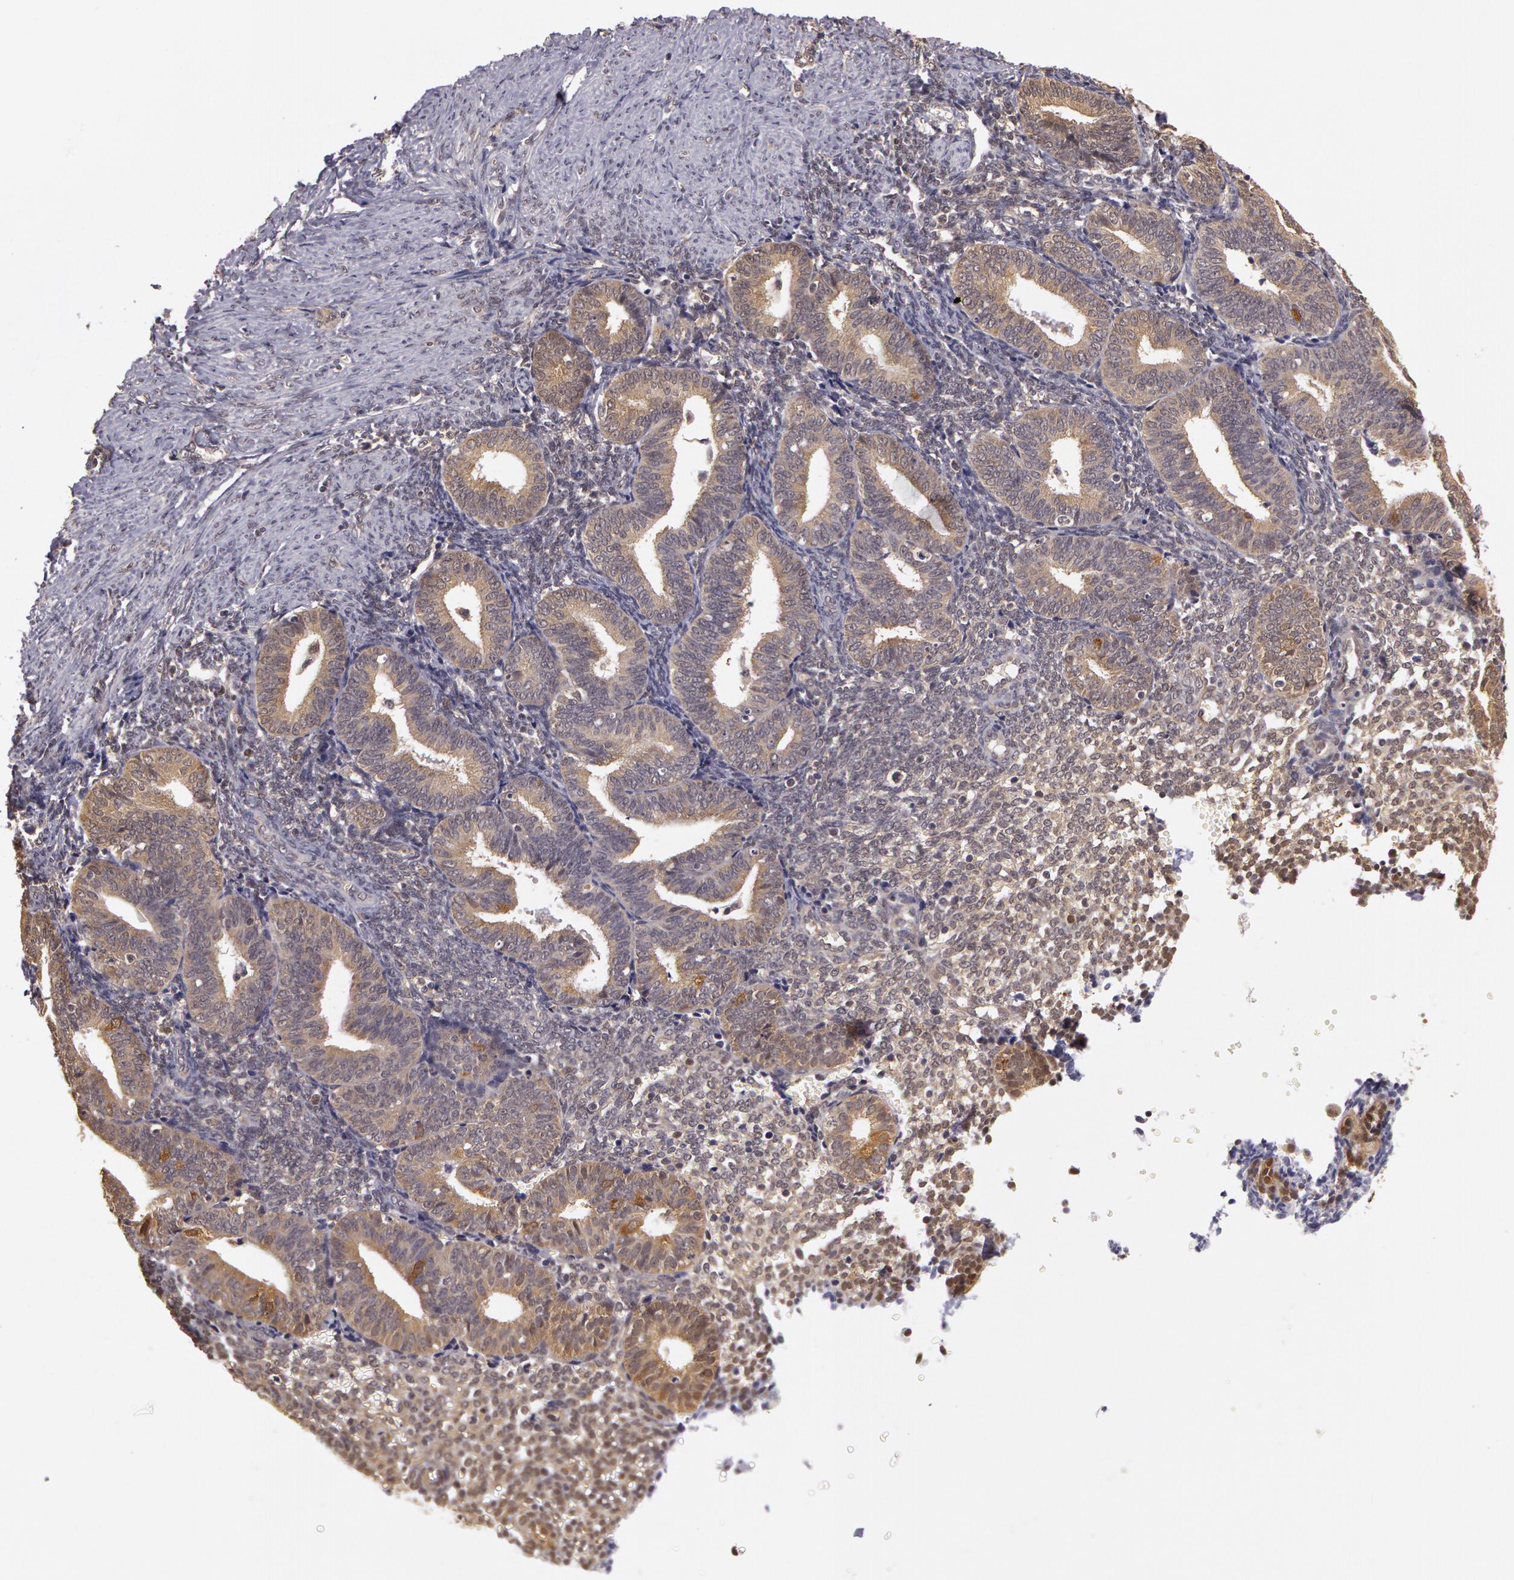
{"staining": {"intensity": "negative", "quantity": "none", "location": "none"}, "tissue": "endometrium", "cell_type": "Cells in endometrial stroma", "image_type": "normal", "snomed": [{"axis": "morphology", "description": "Normal tissue, NOS"}, {"axis": "topography", "description": "Endometrium"}], "caption": "Immunohistochemical staining of benign human endometrium demonstrates no significant expression in cells in endometrial stroma.", "gene": "AHSA1", "patient": {"sex": "female", "age": 61}}